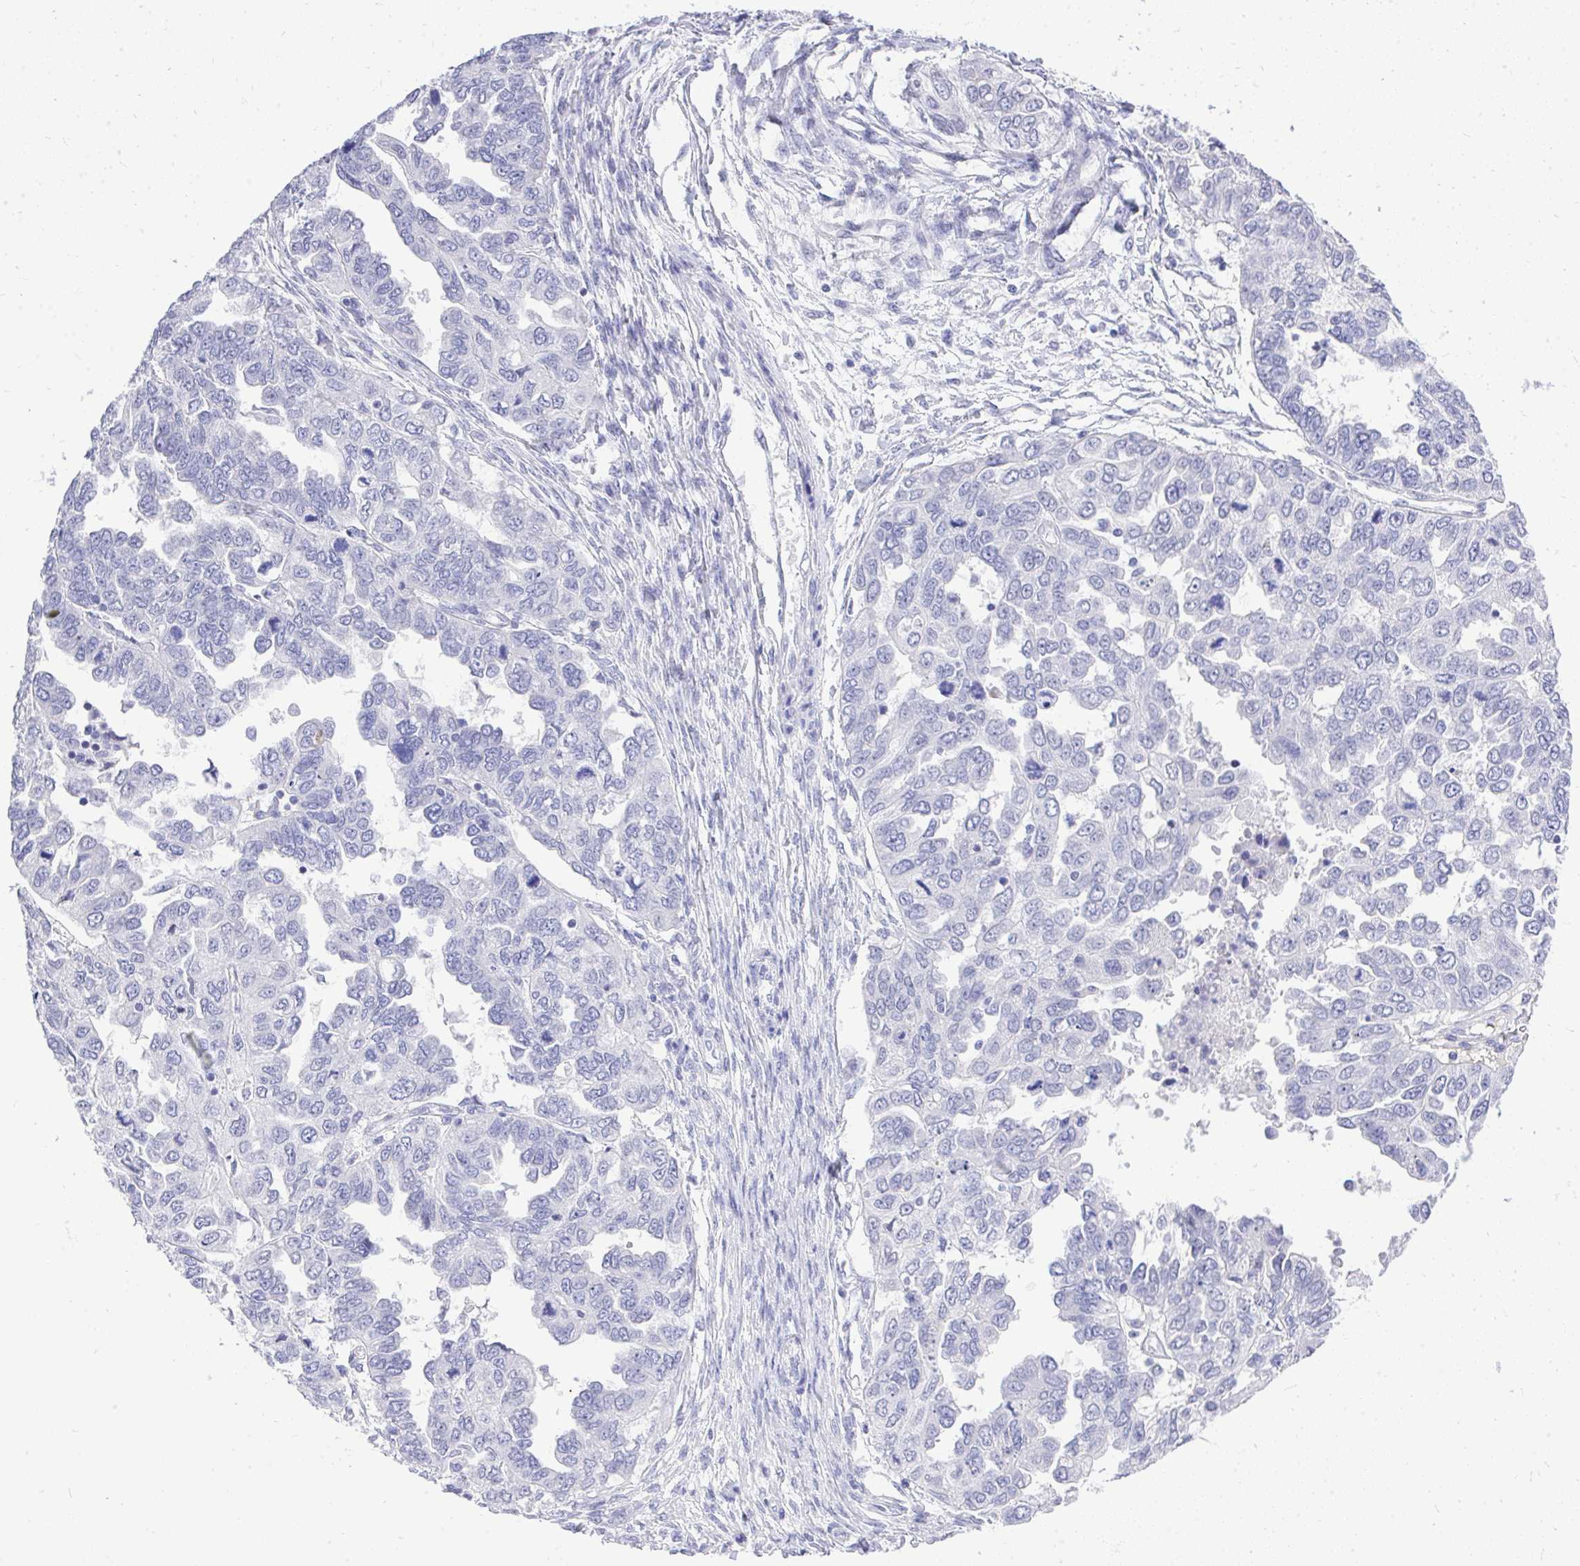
{"staining": {"intensity": "negative", "quantity": "none", "location": "none"}, "tissue": "ovarian cancer", "cell_type": "Tumor cells", "image_type": "cancer", "snomed": [{"axis": "morphology", "description": "Cystadenocarcinoma, serous, NOS"}, {"axis": "topography", "description": "Ovary"}], "caption": "This micrograph is of ovarian cancer (serous cystadenocarcinoma) stained with immunohistochemistry to label a protein in brown with the nuclei are counter-stained blue. There is no expression in tumor cells. (DAB (3,3'-diaminobenzidine) IHC, high magnification).", "gene": "MS4A12", "patient": {"sex": "female", "age": 53}}